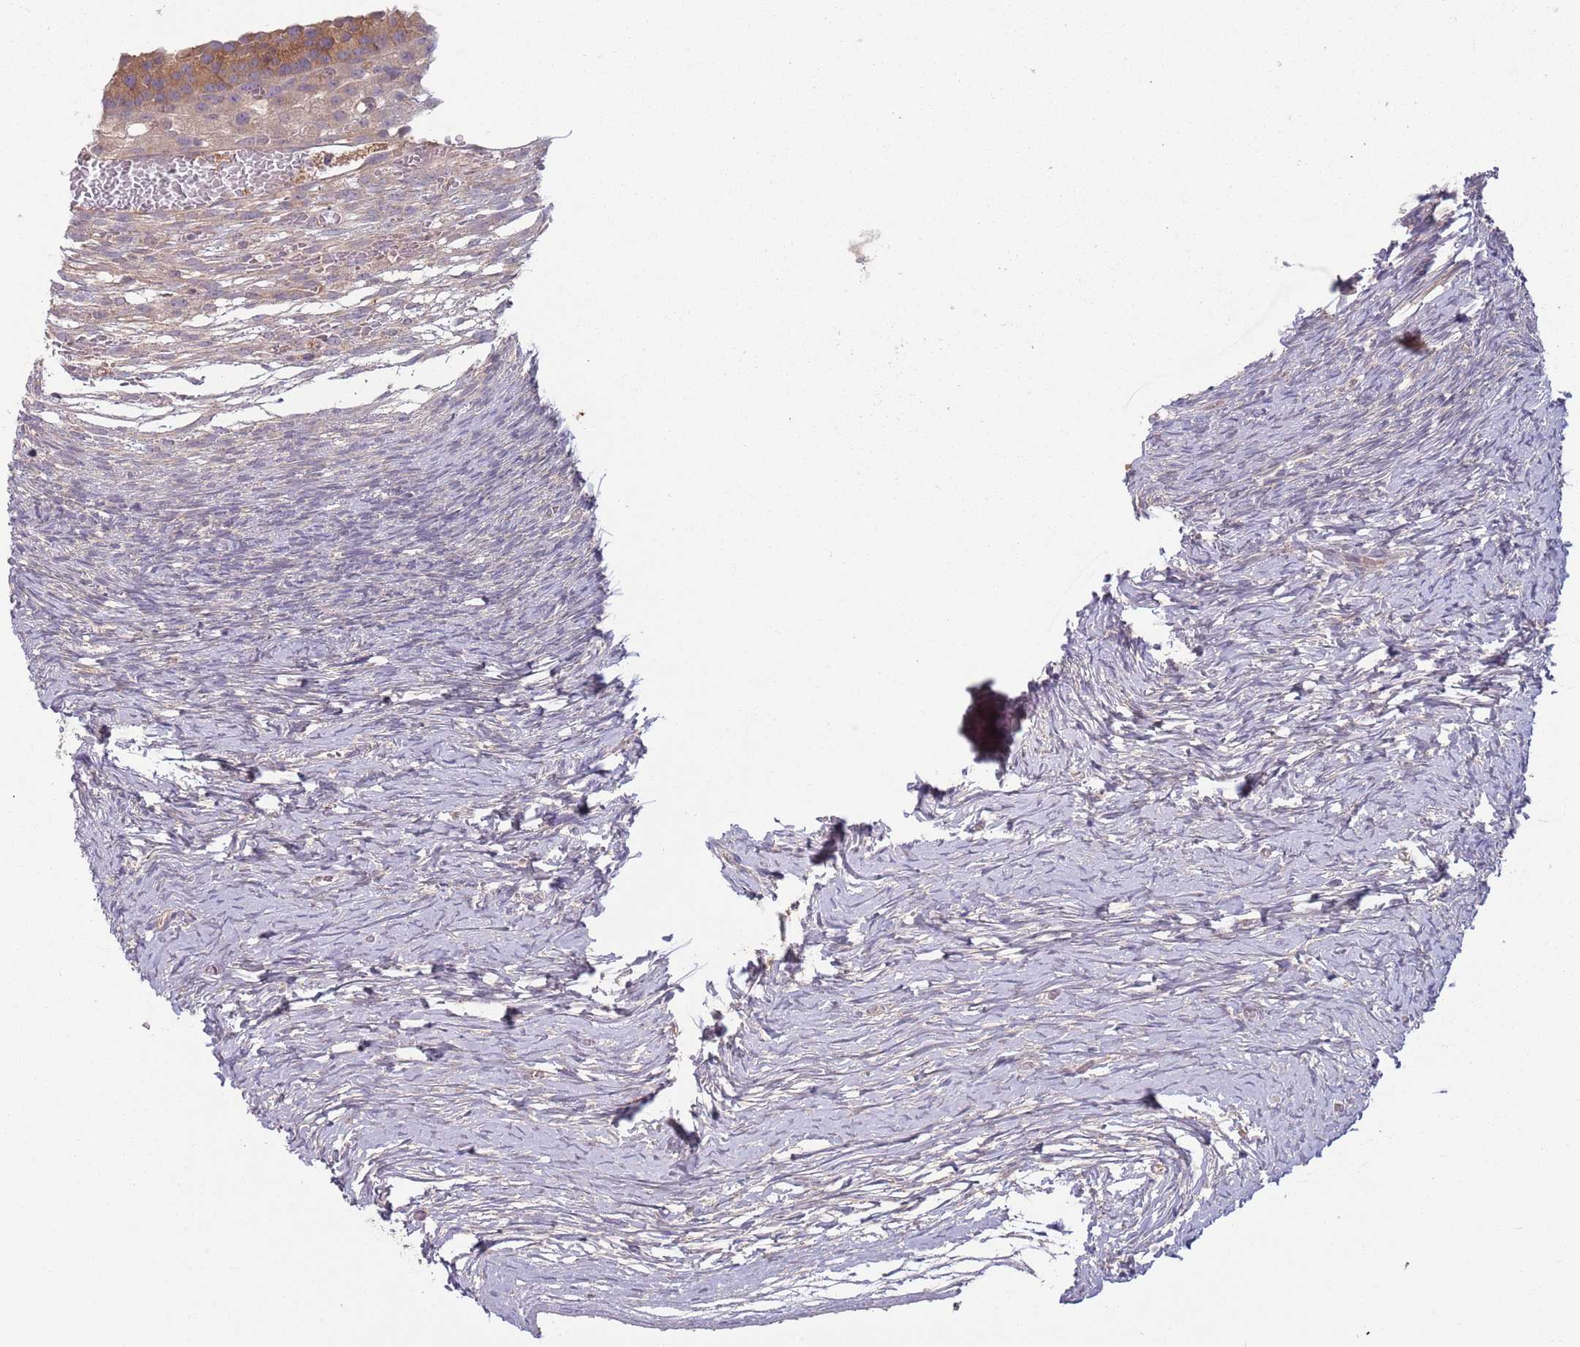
{"staining": {"intensity": "negative", "quantity": "none", "location": "none"}, "tissue": "ovary", "cell_type": "Ovarian stroma cells", "image_type": "normal", "snomed": [{"axis": "morphology", "description": "Normal tissue, NOS"}, {"axis": "topography", "description": "Ovary"}], "caption": "This is an IHC micrograph of unremarkable human ovary. There is no positivity in ovarian stroma cells.", "gene": "SAV1", "patient": {"sex": "female", "age": 39}}